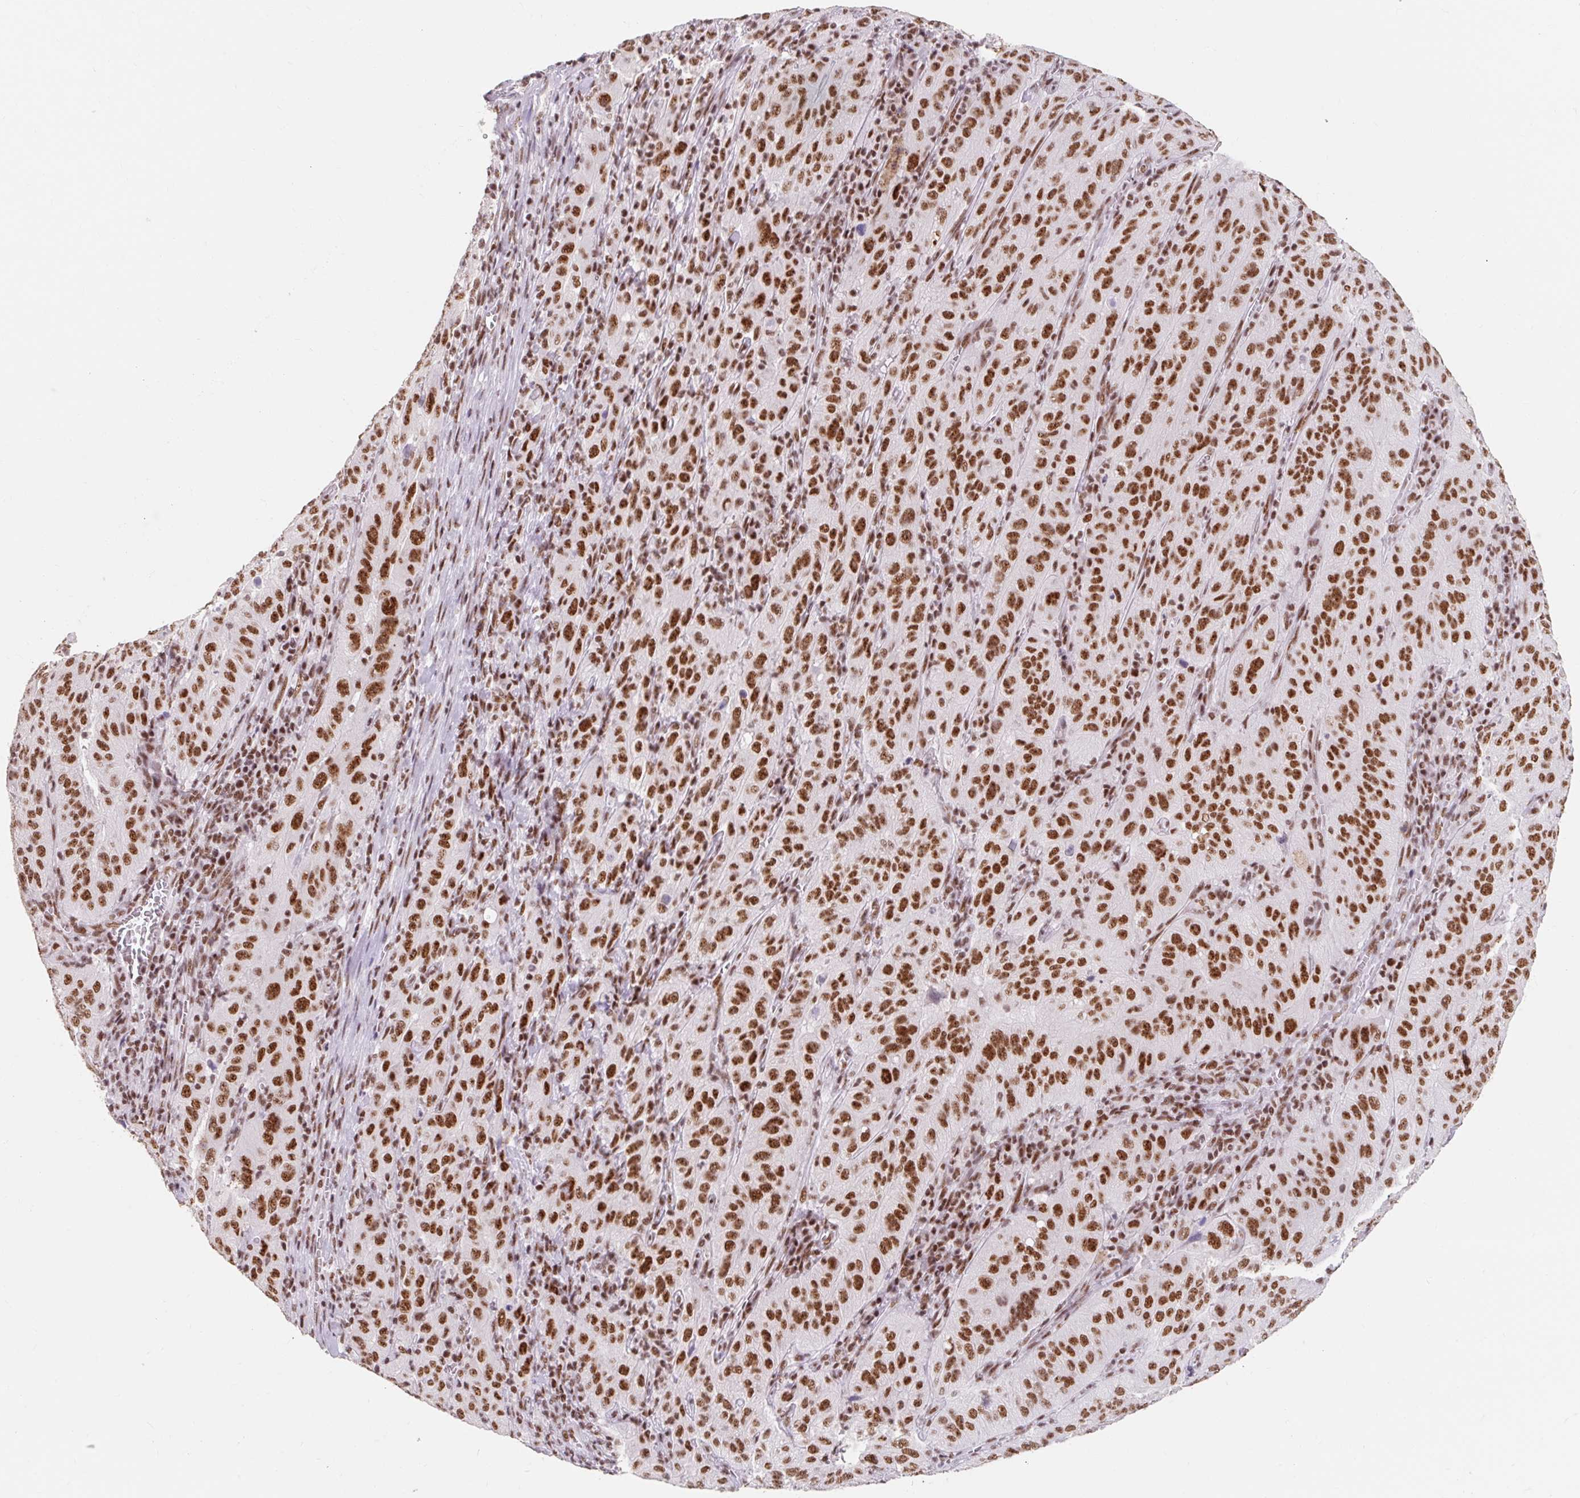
{"staining": {"intensity": "strong", "quantity": ">75%", "location": "nuclear"}, "tissue": "pancreatic cancer", "cell_type": "Tumor cells", "image_type": "cancer", "snomed": [{"axis": "morphology", "description": "Adenocarcinoma, NOS"}, {"axis": "topography", "description": "Pancreas"}], "caption": "Protein expression analysis of human adenocarcinoma (pancreatic) reveals strong nuclear positivity in approximately >75% of tumor cells. Using DAB (3,3'-diaminobenzidine) (brown) and hematoxylin (blue) stains, captured at high magnification using brightfield microscopy.", "gene": "SRSF10", "patient": {"sex": "male", "age": 63}}